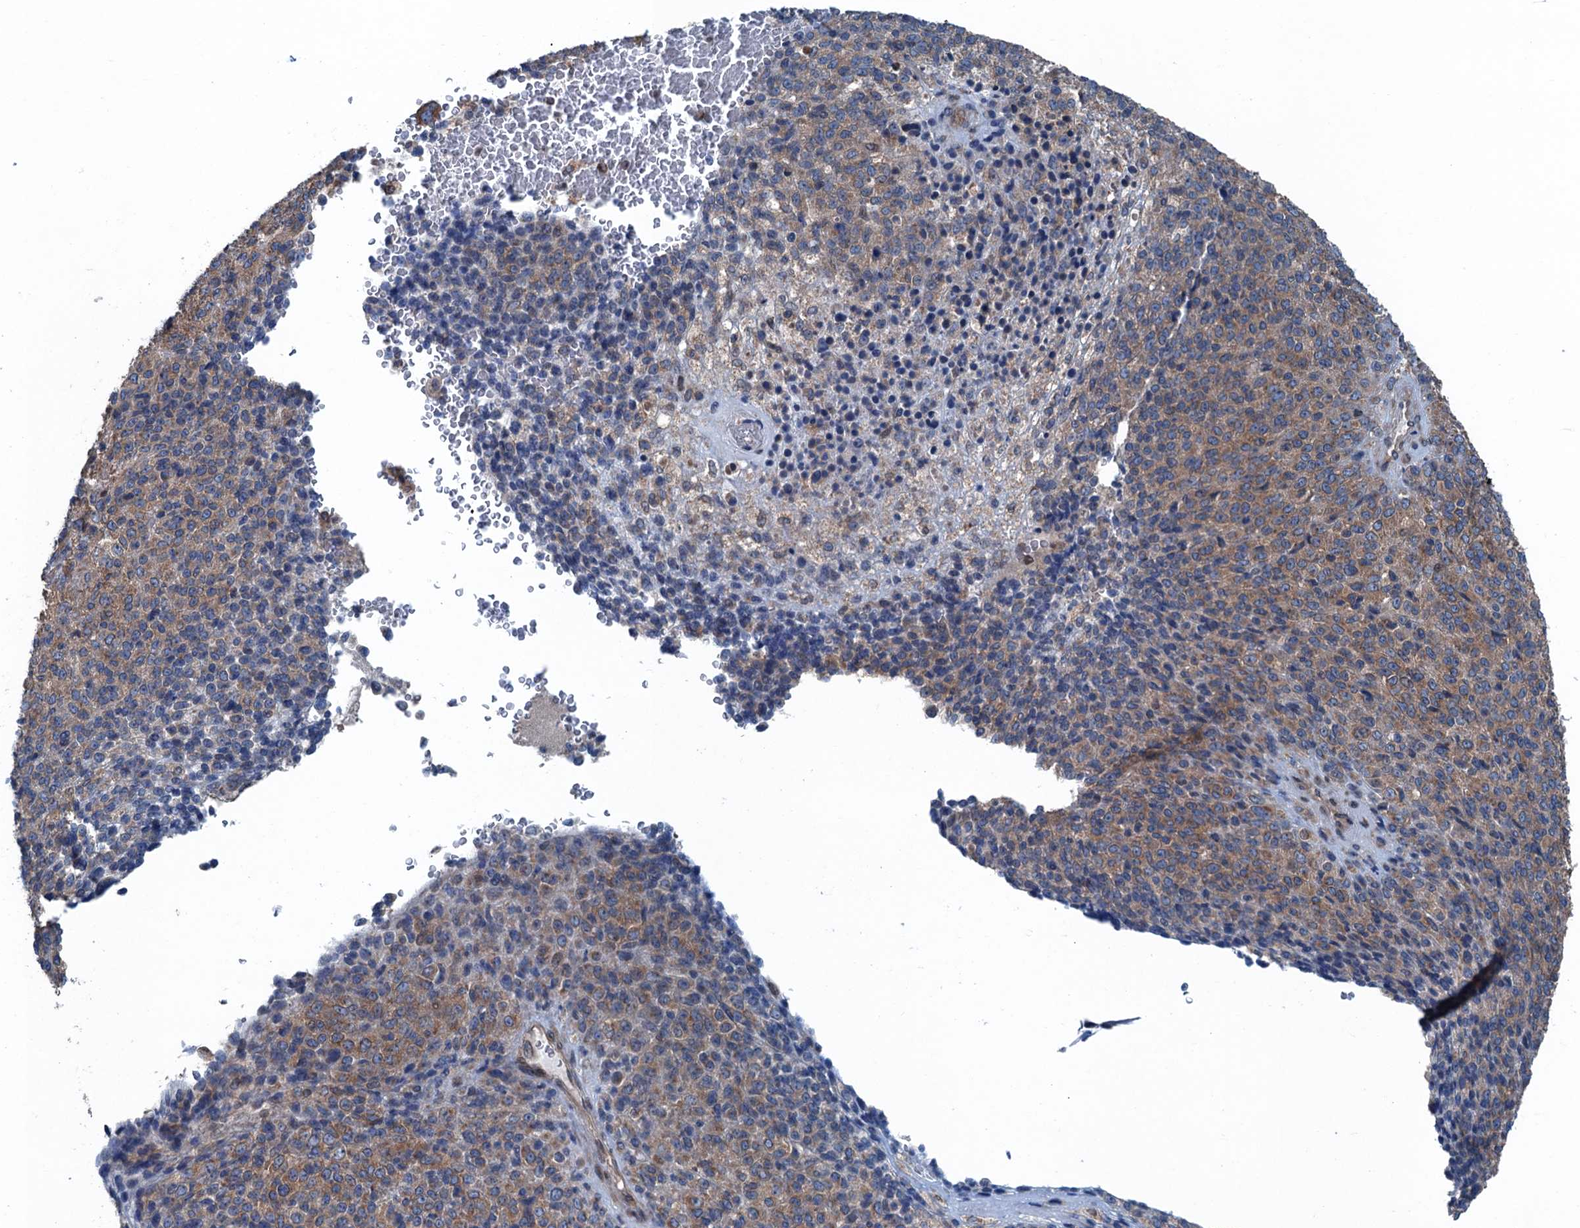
{"staining": {"intensity": "moderate", "quantity": ">75%", "location": "cytoplasmic/membranous"}, "tissue": "melanoma", "cell_type": "Tumor cells", "image_type": "cancer", "snomed": [{"axis": "morphology", "description": "Malignant melanoma, Metastatic site"}, {"axis": "topography", "description": "Brain"}], "caption": "Human melanoma stained with a brown dye shows moderate cytoplasmic/membranous positive expression in approximately >75% of tumor cells.", "gene": "TRAPPC8", "patient": {"sex": "female", "age": 56}}